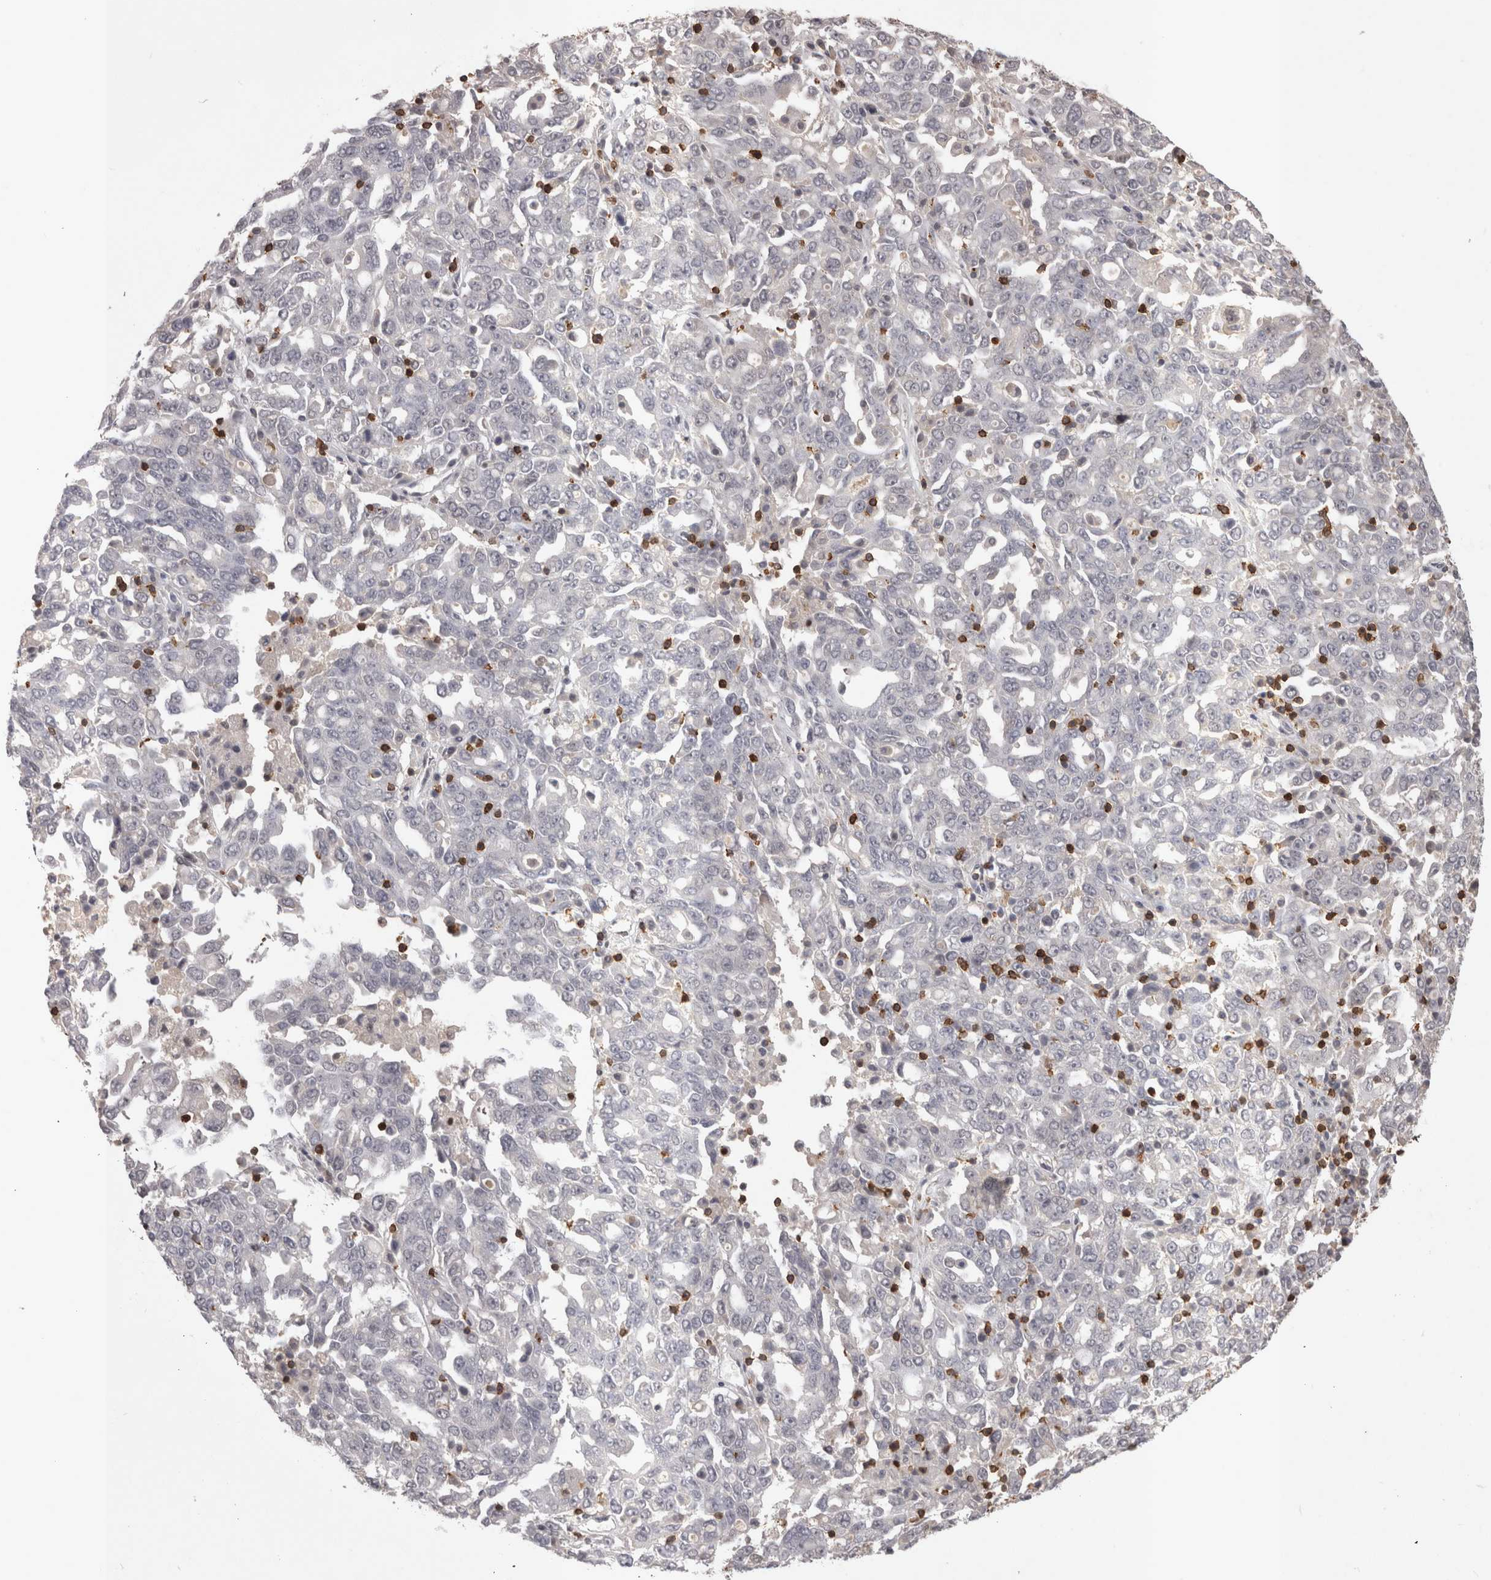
{"staining": {"intensity": "negative", "quantity": "none", "location": "none"}, "tissue": "ovarian cancer", "cell_type": "Tumor cells", "image_type": "cancer", "snomed": [{"axis": "morphology", "description": "Carcinoma, endometroid"}, {"axis": "topography", "description": "Ovary"}], "caption": "This histopathology image is of endometroid carcinoma (ovarian) stained with immunohistochemistry (IHC) to label a protein in brown with the nuclei are counter-stained blue. There is no staining in tumor cells. (DAB (3,3'-diaminobenzidine) immunohistochemistry (IHC), high magnification).", "gene": "SKAP1", "patient": {"sex": "female", "age": 62}}